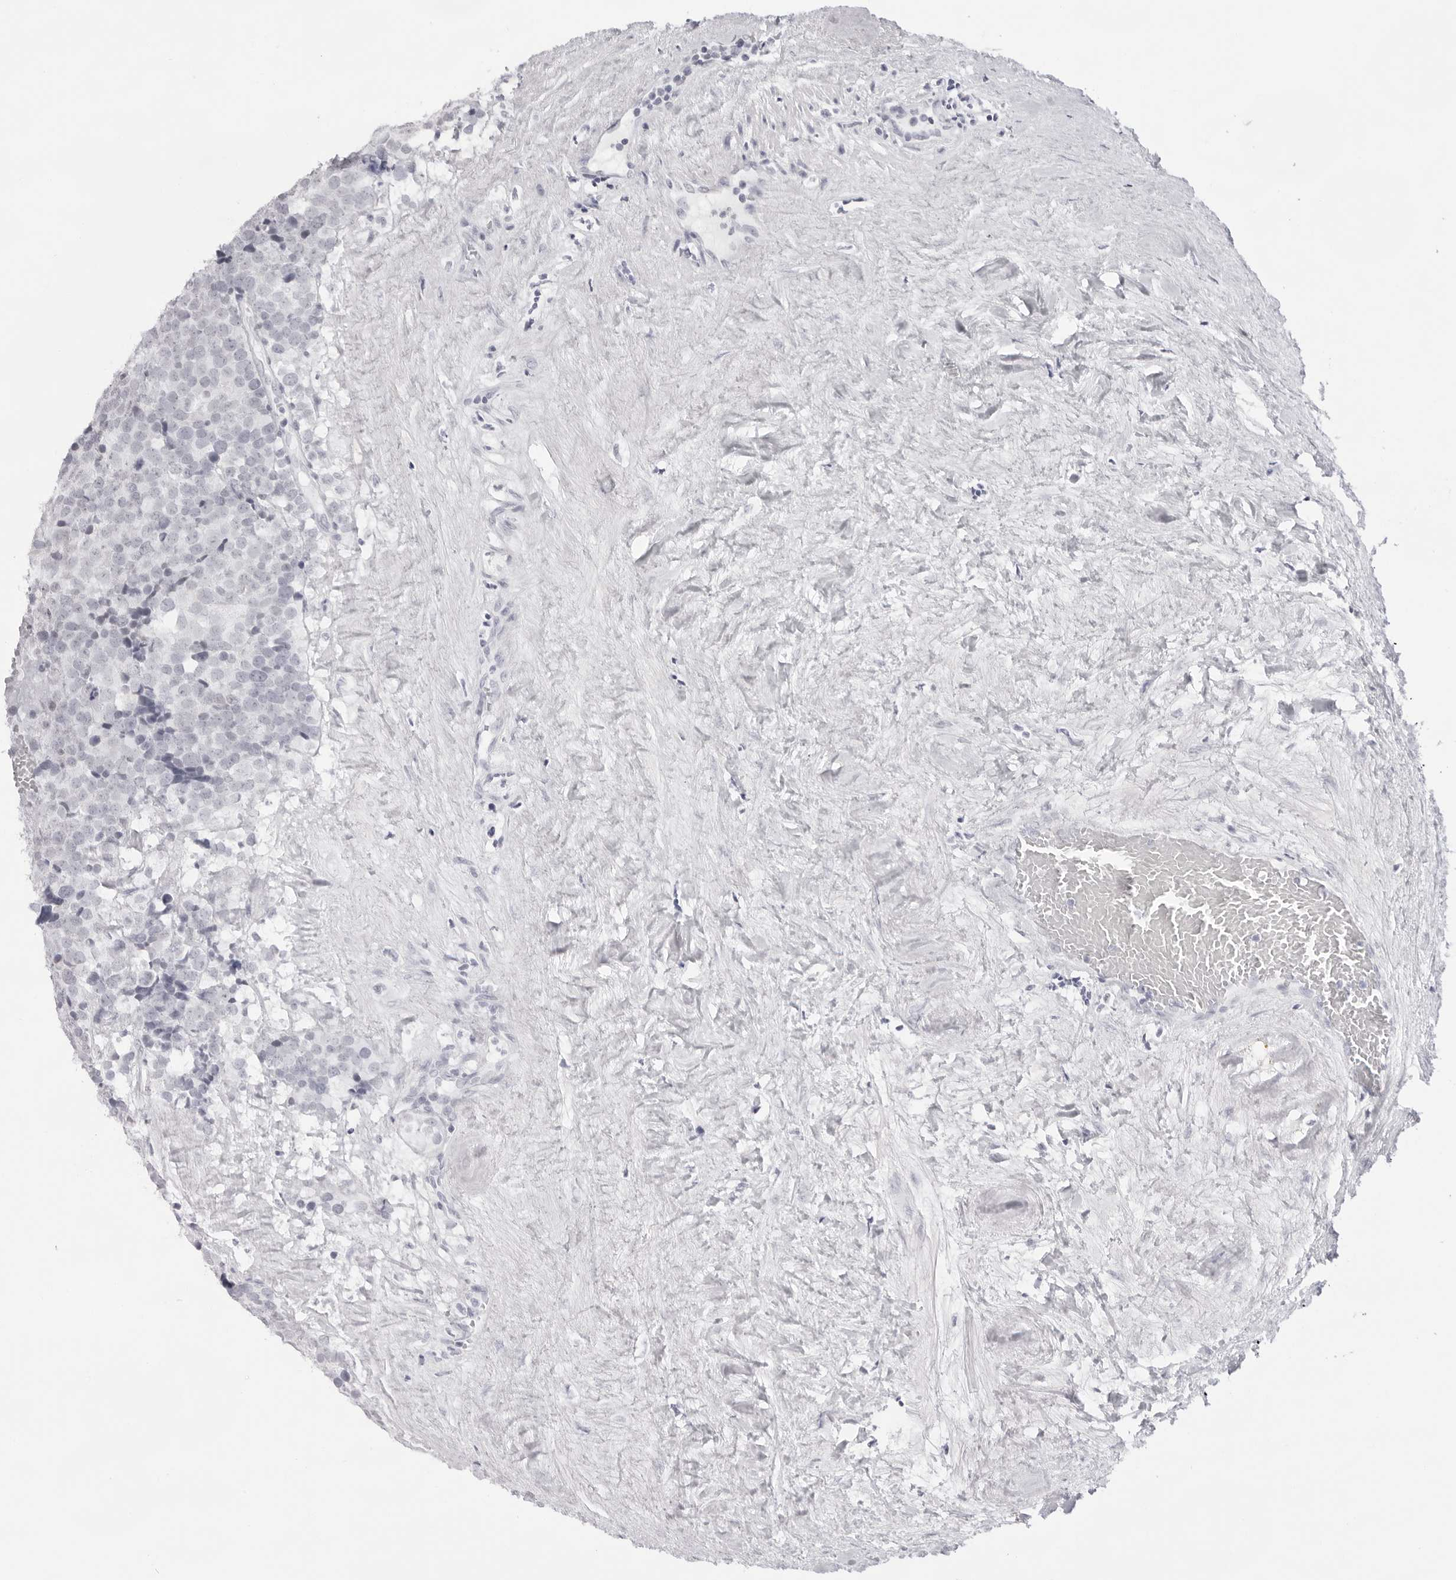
{"staining": {"intensity": "negative", "quantity": "none", "location": "none"}, "tissue": "testis cancer", "cell_type": "Tumor cells", "image_type": "cancer", "snomed": [{"axis": "morphology", "description": "Seminoma, NOS"}, {"axis": "topography", "description": "Testis"}], "caption": "Immunohistochemical staining of testis seminoma reveals no significant expression in tumor cells.", "gene": "KLK12", "patient": {"sex": "male", "age": 71}}